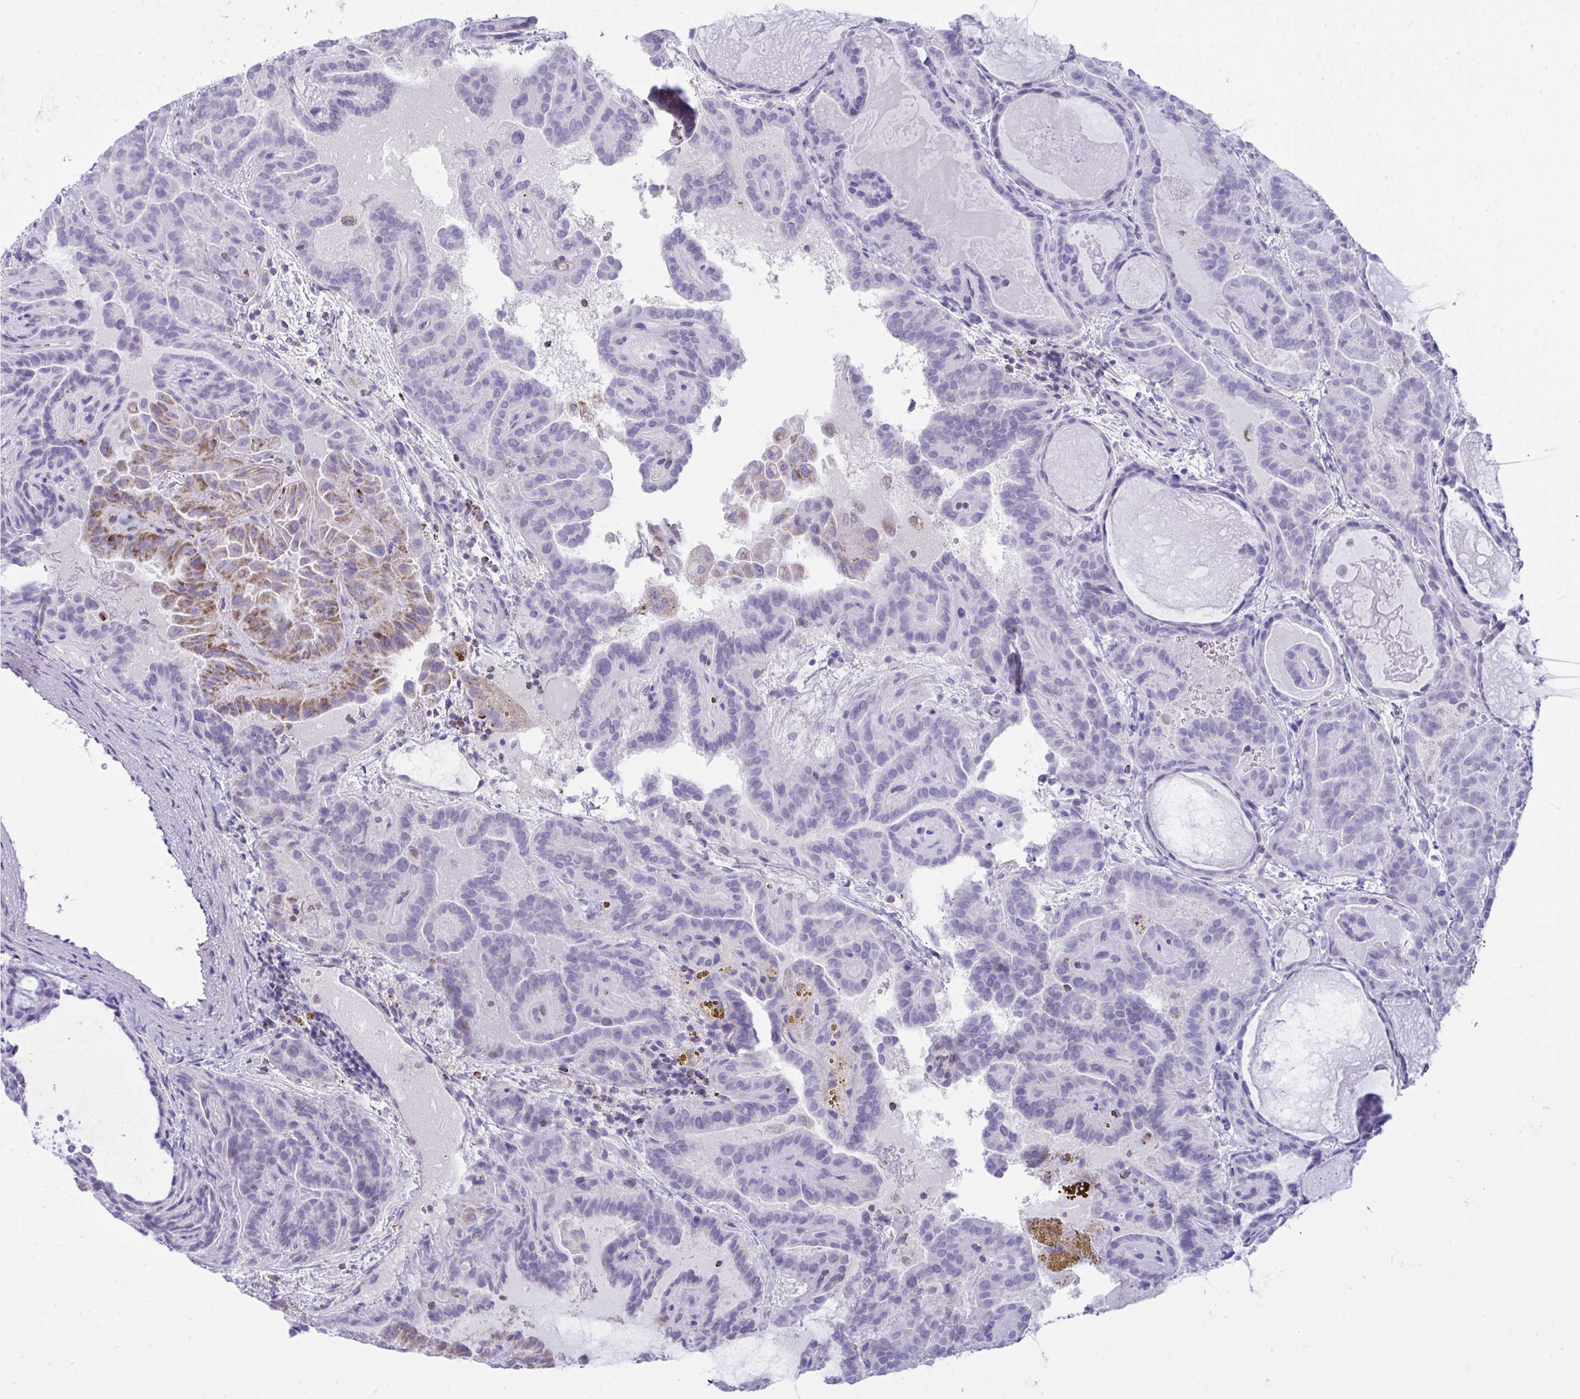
{"staining": {"intensity": "moderate", "quantity": "<25%", "location": "cytoplasmic/membranous"}, "tissue": "thyroid cancer", "cell_type": "Tumor cells", "image_type": "cancer", "snomed": [{"axis": "morphology", "description": "Papillary adenocarcinoma, NOS"}, {"axis": "topography", "description": "Thyroid gland"}], "caption": "Brown immunohistochemical staining in thyroid cancer (papillary adenocarcinoma) demonstrates moderate cytoplasmic/membranous expression in approximately <25% of tumor cells. (Stains: DAB (3,3'-diaminobenzidine) in brown, nuclei in blue, Microscopy: brightfield microscopy at high magnification).", "gene": "PLA2G12B", "patient": {"sex": "female", "age": 46}}